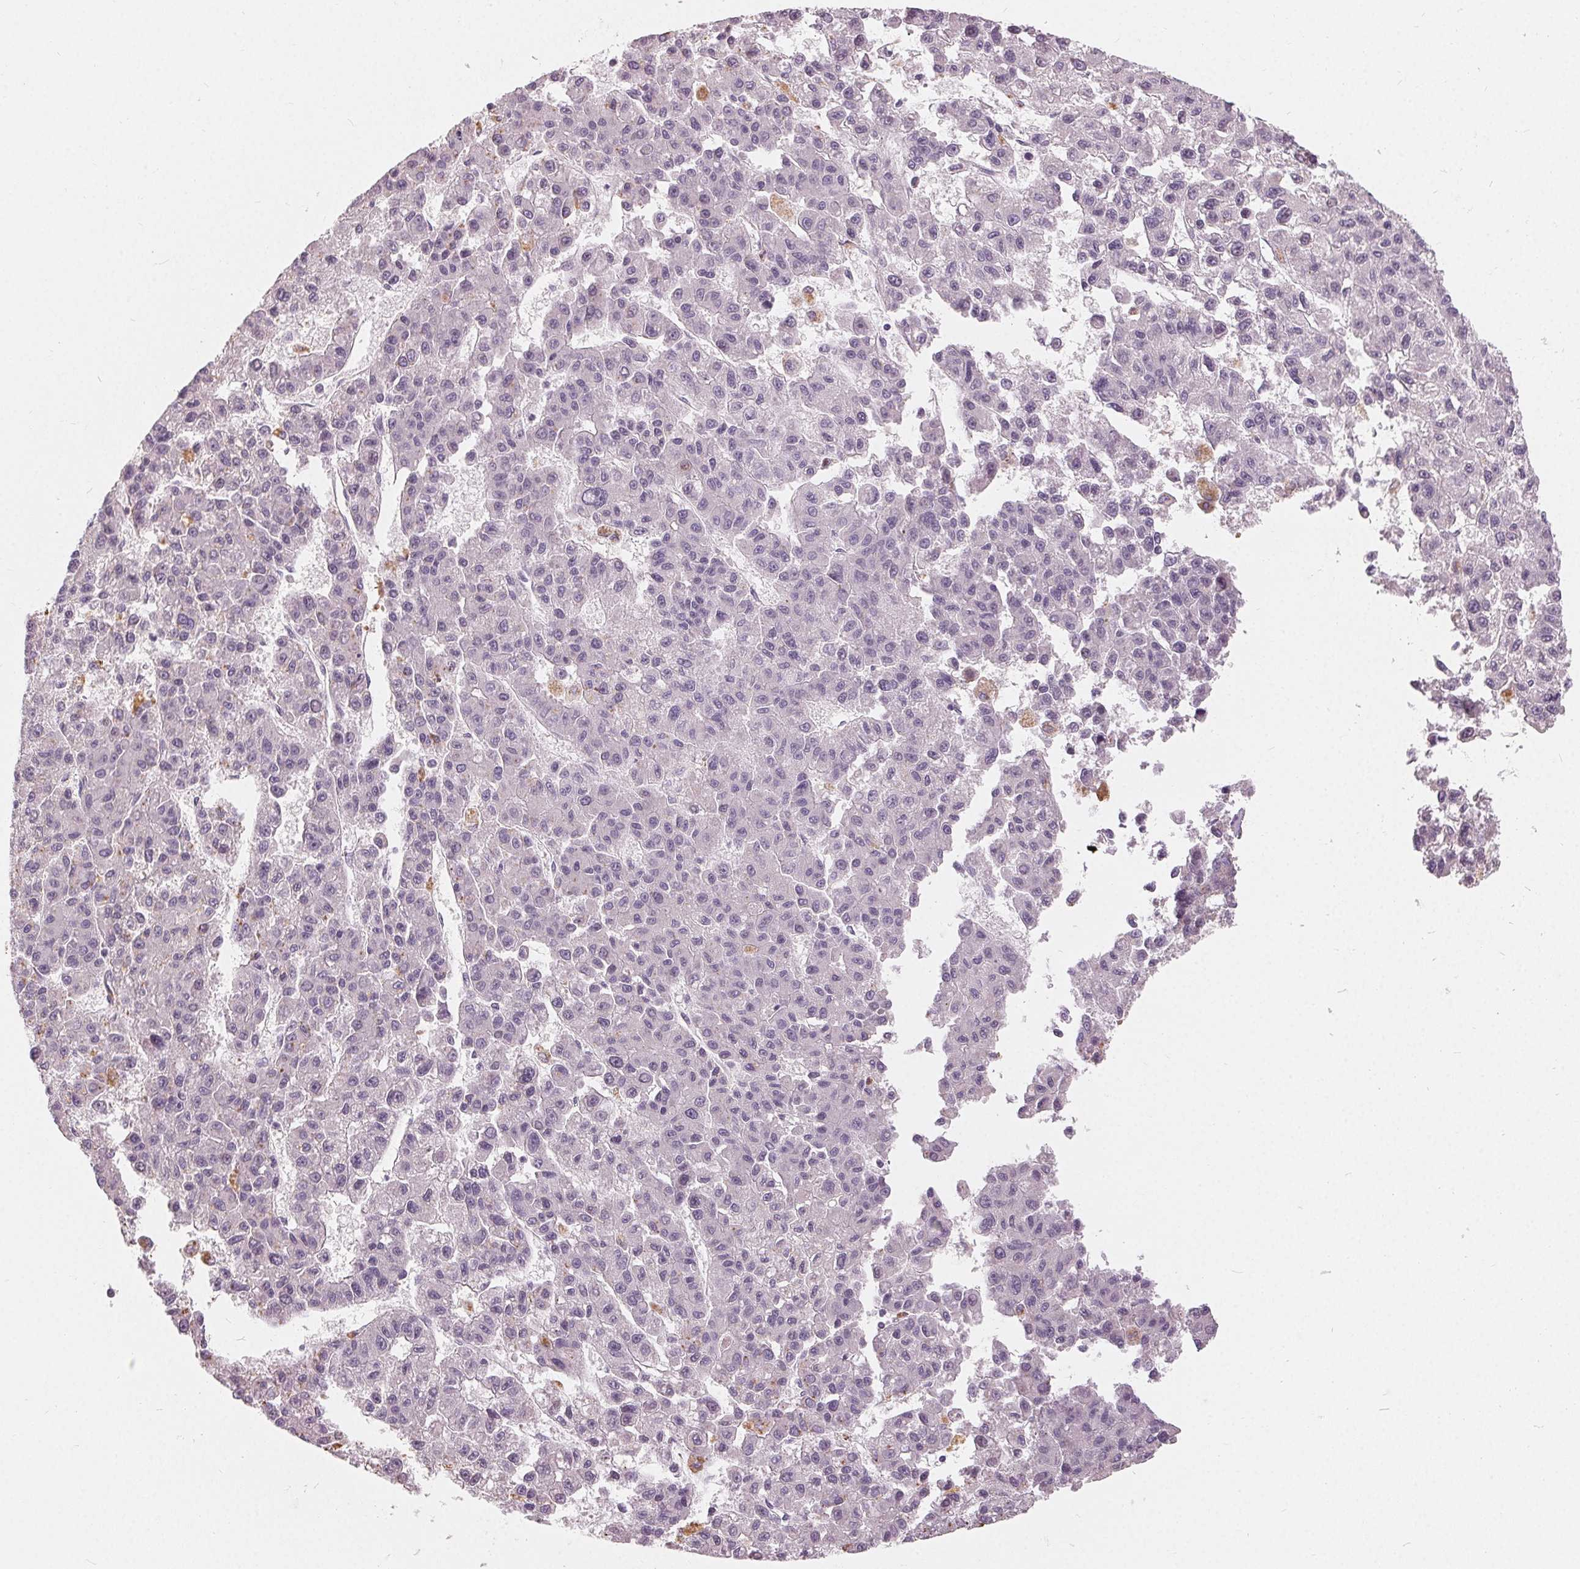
{"staining": {"intensity": "negative", "quantity": "none", "location": "none"}, "tissue": "liver cancer", "cell_type": "Tumor cells", "image_type": "cancer", "snomed": [{"axis": "morphology", "description": "Carcinoma, Hepatocellular, NOS"}, {"axis": "topography", "description": "Liver"}], "caption": "Protein analysis of liver cancer (hepatocellular carcinoma) displays no significant staining in tumor cells. (DAB immunohistochemistry, high magnification).", "gene": "HOPX", "patient": {"sex": "male", "age": 70}}